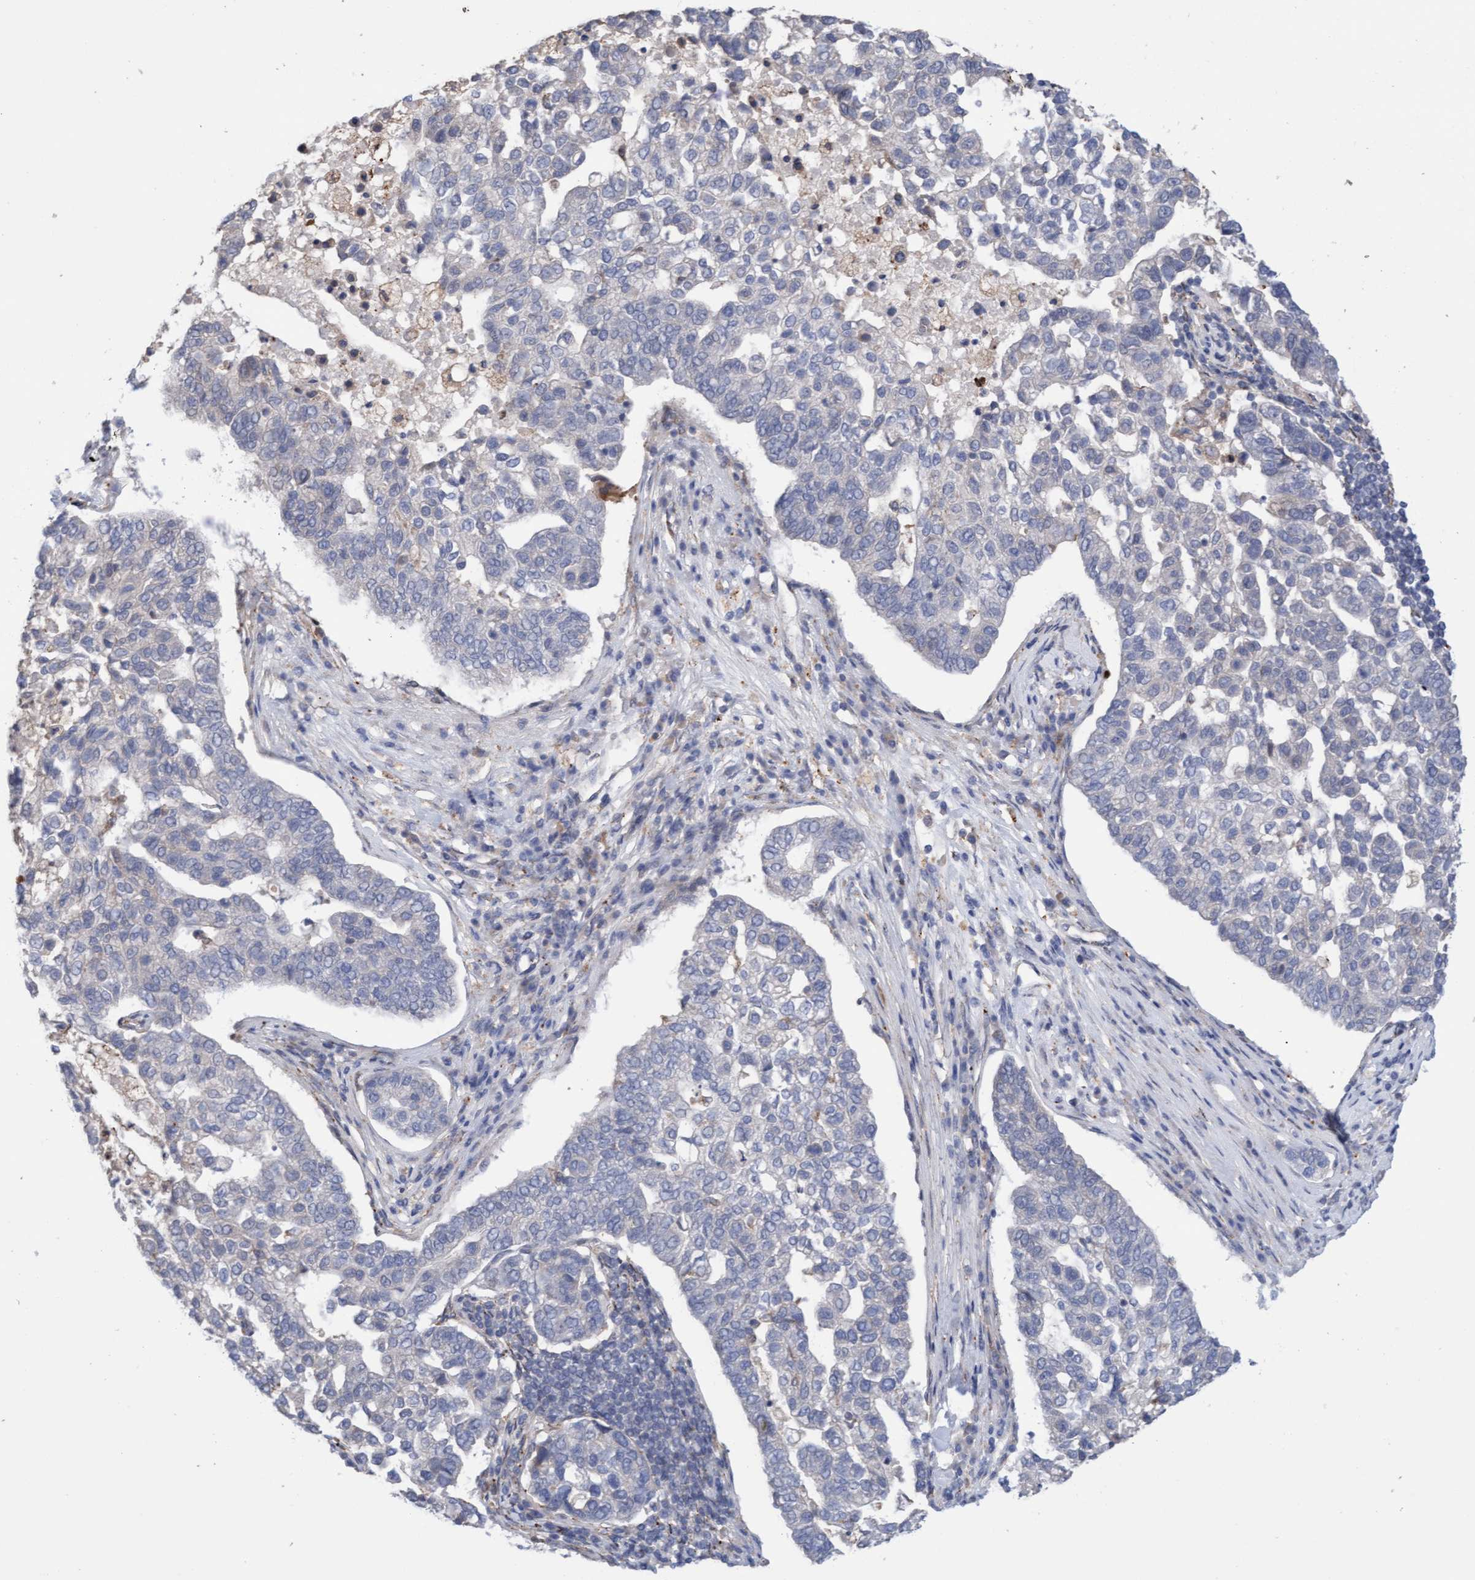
{"staining": {"intensity": "weak", "quantity": "<25%", "location": "cytoplasmic/membranous"}, "tissue": "pancreatic cancer", "cell_type": "Tumor cells", "image_type": "cancer", "snomed": [{"axis": "morphology", "description": "Adenocarcinoma, NOS"}, {"axis": "topography", "description": "Pancreas"}], "caption": "Human adenocarcinoma (pancreatic) stained for a protein using immunohistochemistry exhibits no expression in tumor cells.", "gene": "MMP8", "patient": {"sex": "female", "age": 61}}